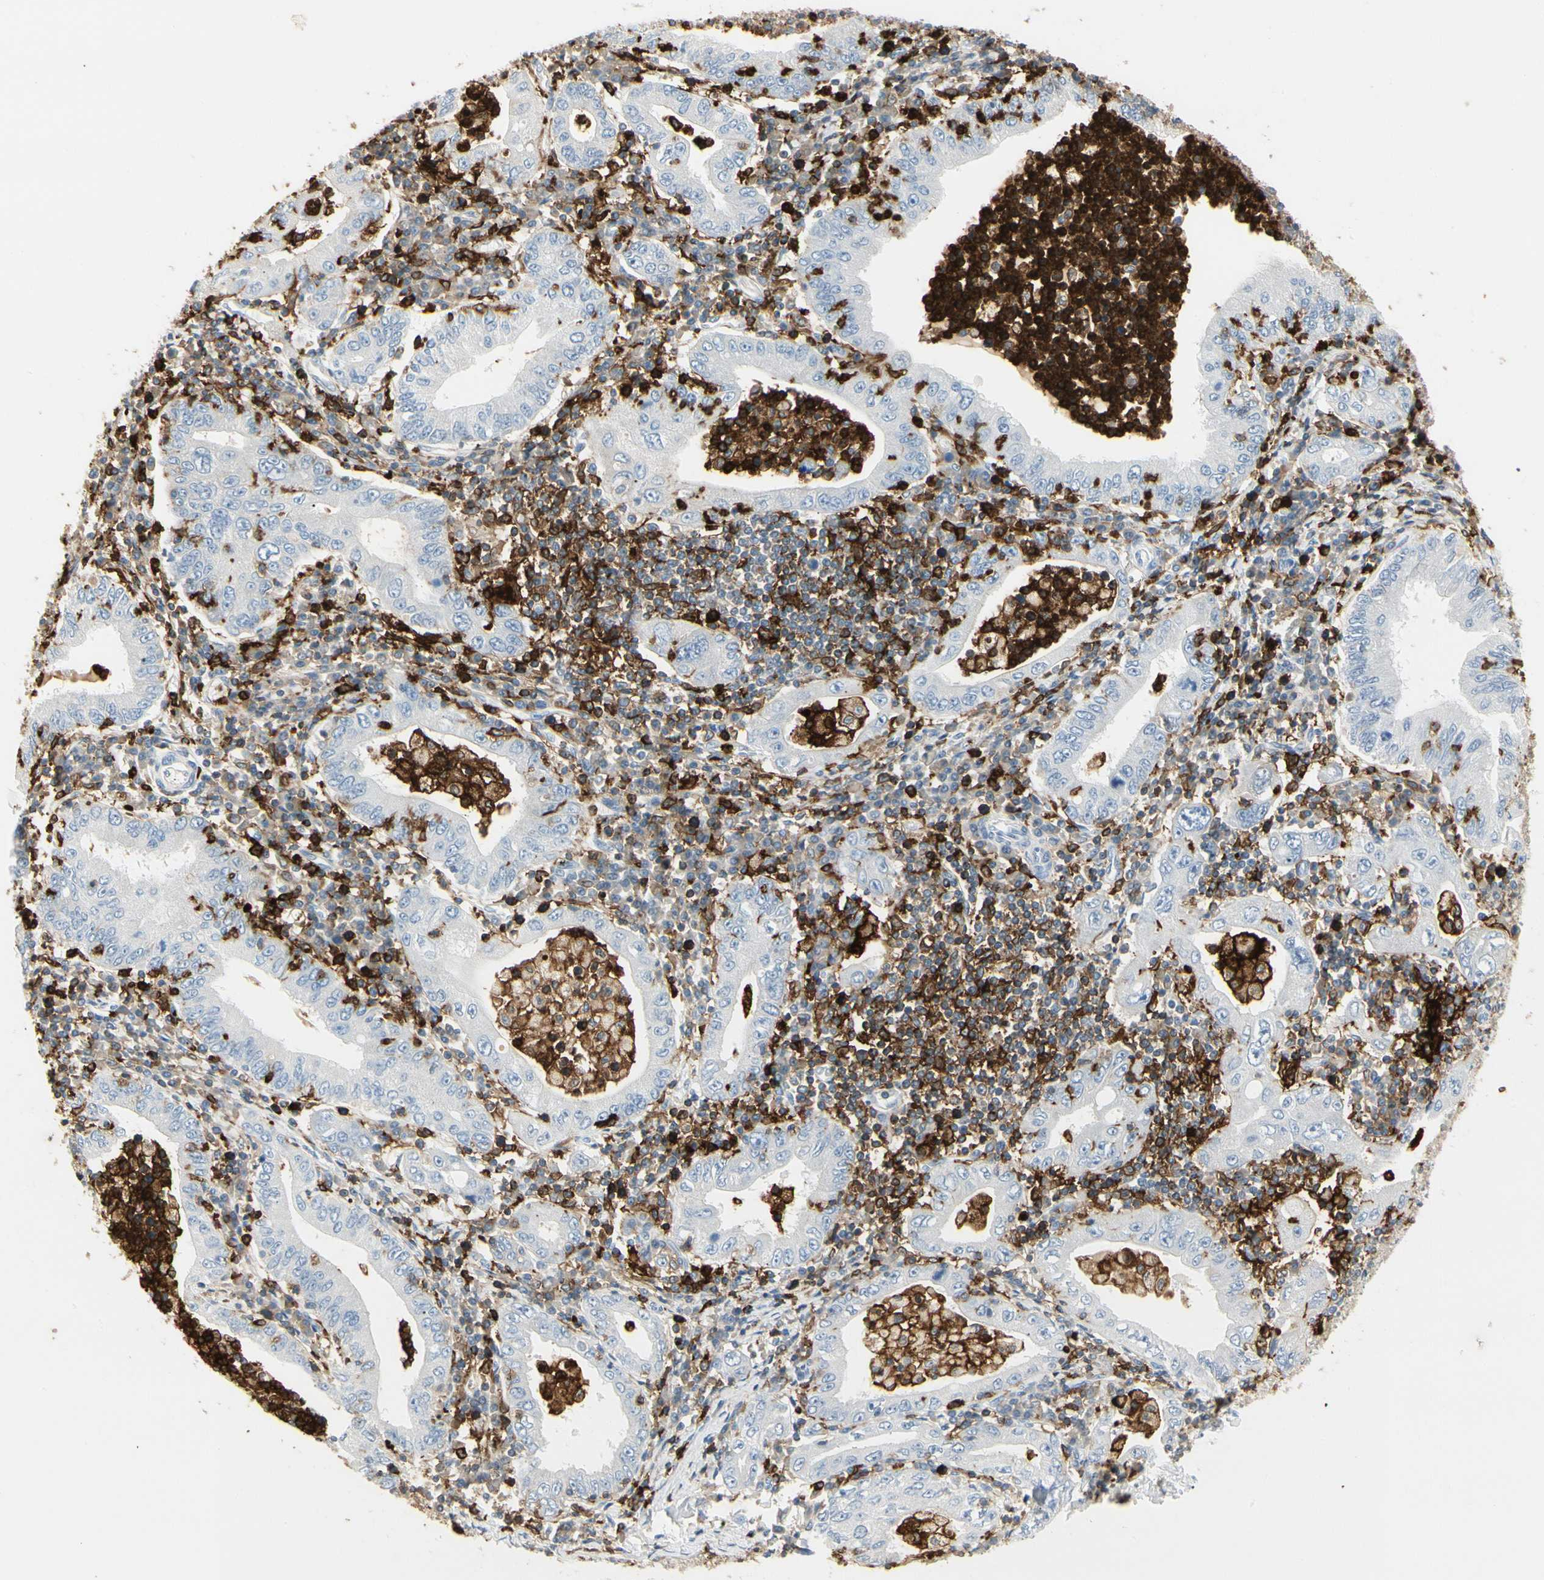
{"staining": {"intensity": "negative", "quantity": "none", "location": "none"}, "tissue": "stomach cancer", "cell_type": "Tumor cells", "image_type": "cancer", "snomed": [{"axis": "morphology", "description": "Normal tissue, NOS"}, {"axis": "morphology", "description": "Adenocarcinoma, NOS"}, {"axis": "topography", "description": "Esophagus"}, {"axis": "topography", "description": "Stomach, upper"}, {"axis": "topography", "description": "Peripheral nerve tissue"}], "caption": "Stomach cancer (adenocarcinoma) stained for a protein using immunohistochemistry (IHC) displays no staining tumor cells.", "gene": "ITGB2", "patient": {"sex": "male", "age": 62}}